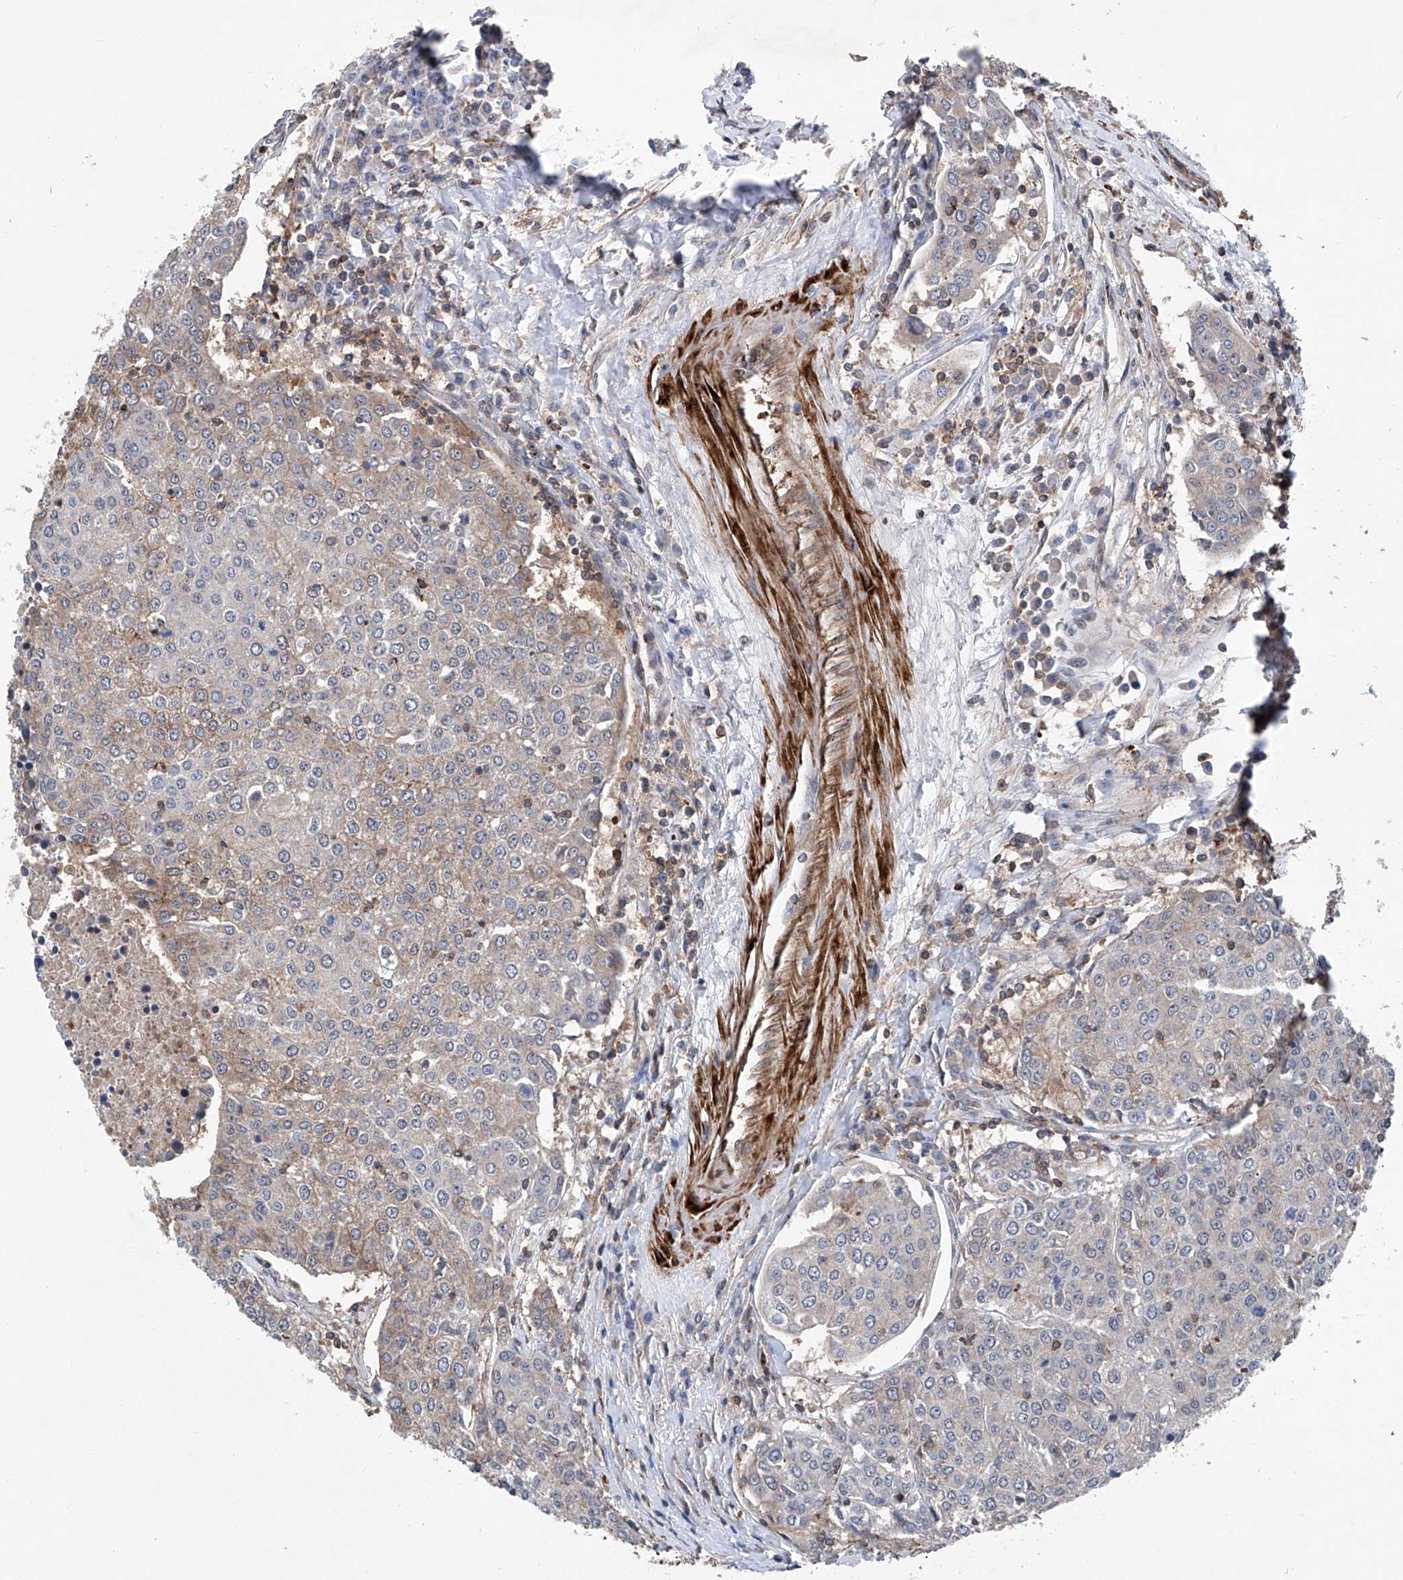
{"staining": {"intensity": "negative", "quantity": "none", "location": "none"}, "tissue": "urothelial cancer", "cell_type": "Tumor cells", "image_type": "cancer", "snomed": [{"axis": "morphology", "description": "Urothelial carcinoma, High grade"}, {"axis": "topography", "description": "Urinary bladder"}], "caption": "There is no significant staining in tumor cells of urothelial carcinoma (high-grade).", "gene": "NT5C3A", "patient": {"sex": "female", "age": 85}}